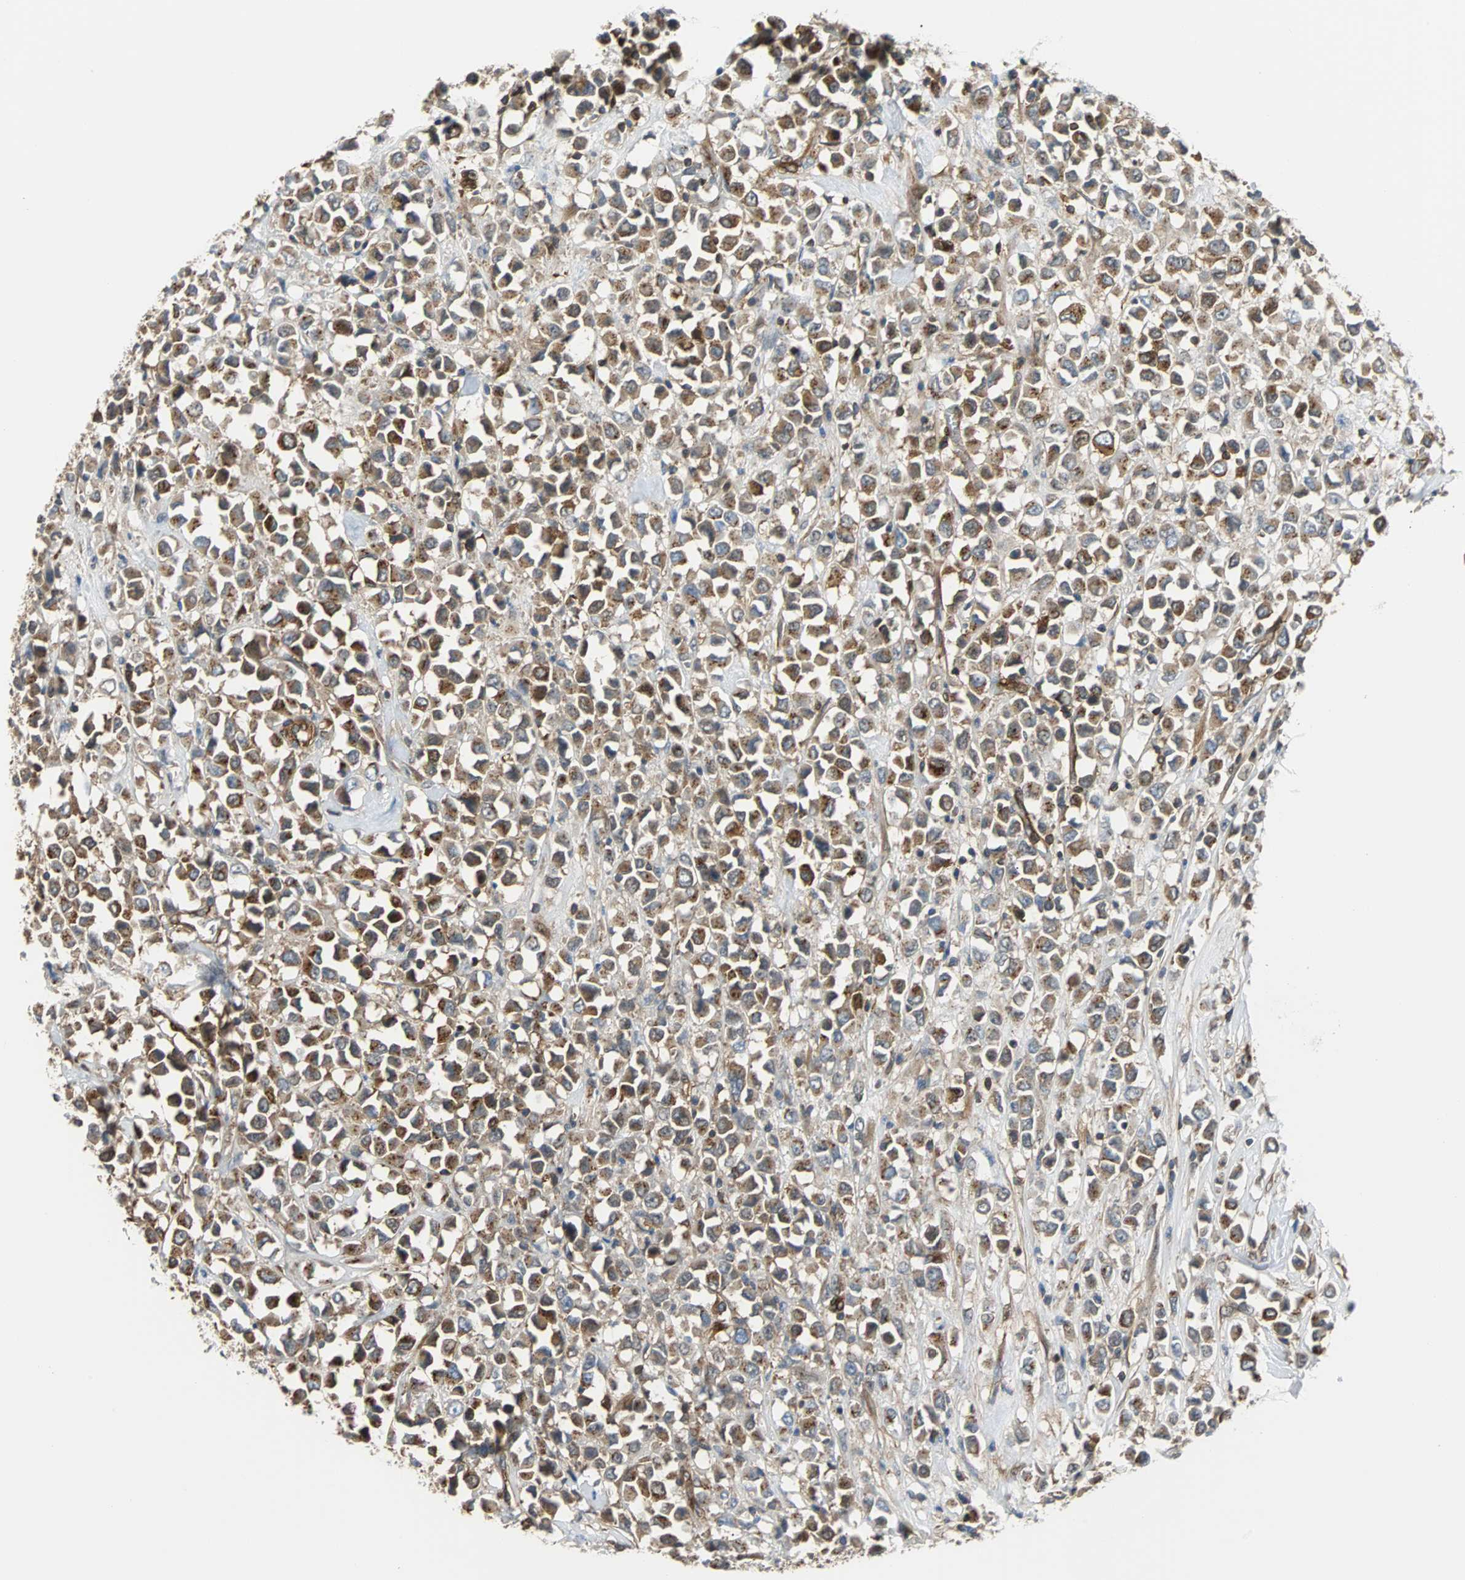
{"staining": {"intensity": "moderate", "quantity": ">75%", "location": "cytoplasmic/membranous"}, "tissue": "breast cancer", "cell_type": "Tumor cells", "image_type": "cancer", "snomed": [{"axis": "morphology", "description": "Duct carcinoma"}, {"axis": "topography", "description": "Breast"}], "caption": "Tumor cells exhibit medium levels of moderate cytoplasmic/membranous expression in about >75% of cells in human breast invasive ductal carcinoma.", "gene": "RELA", "patient": {"sex": "female", "age": 61}}